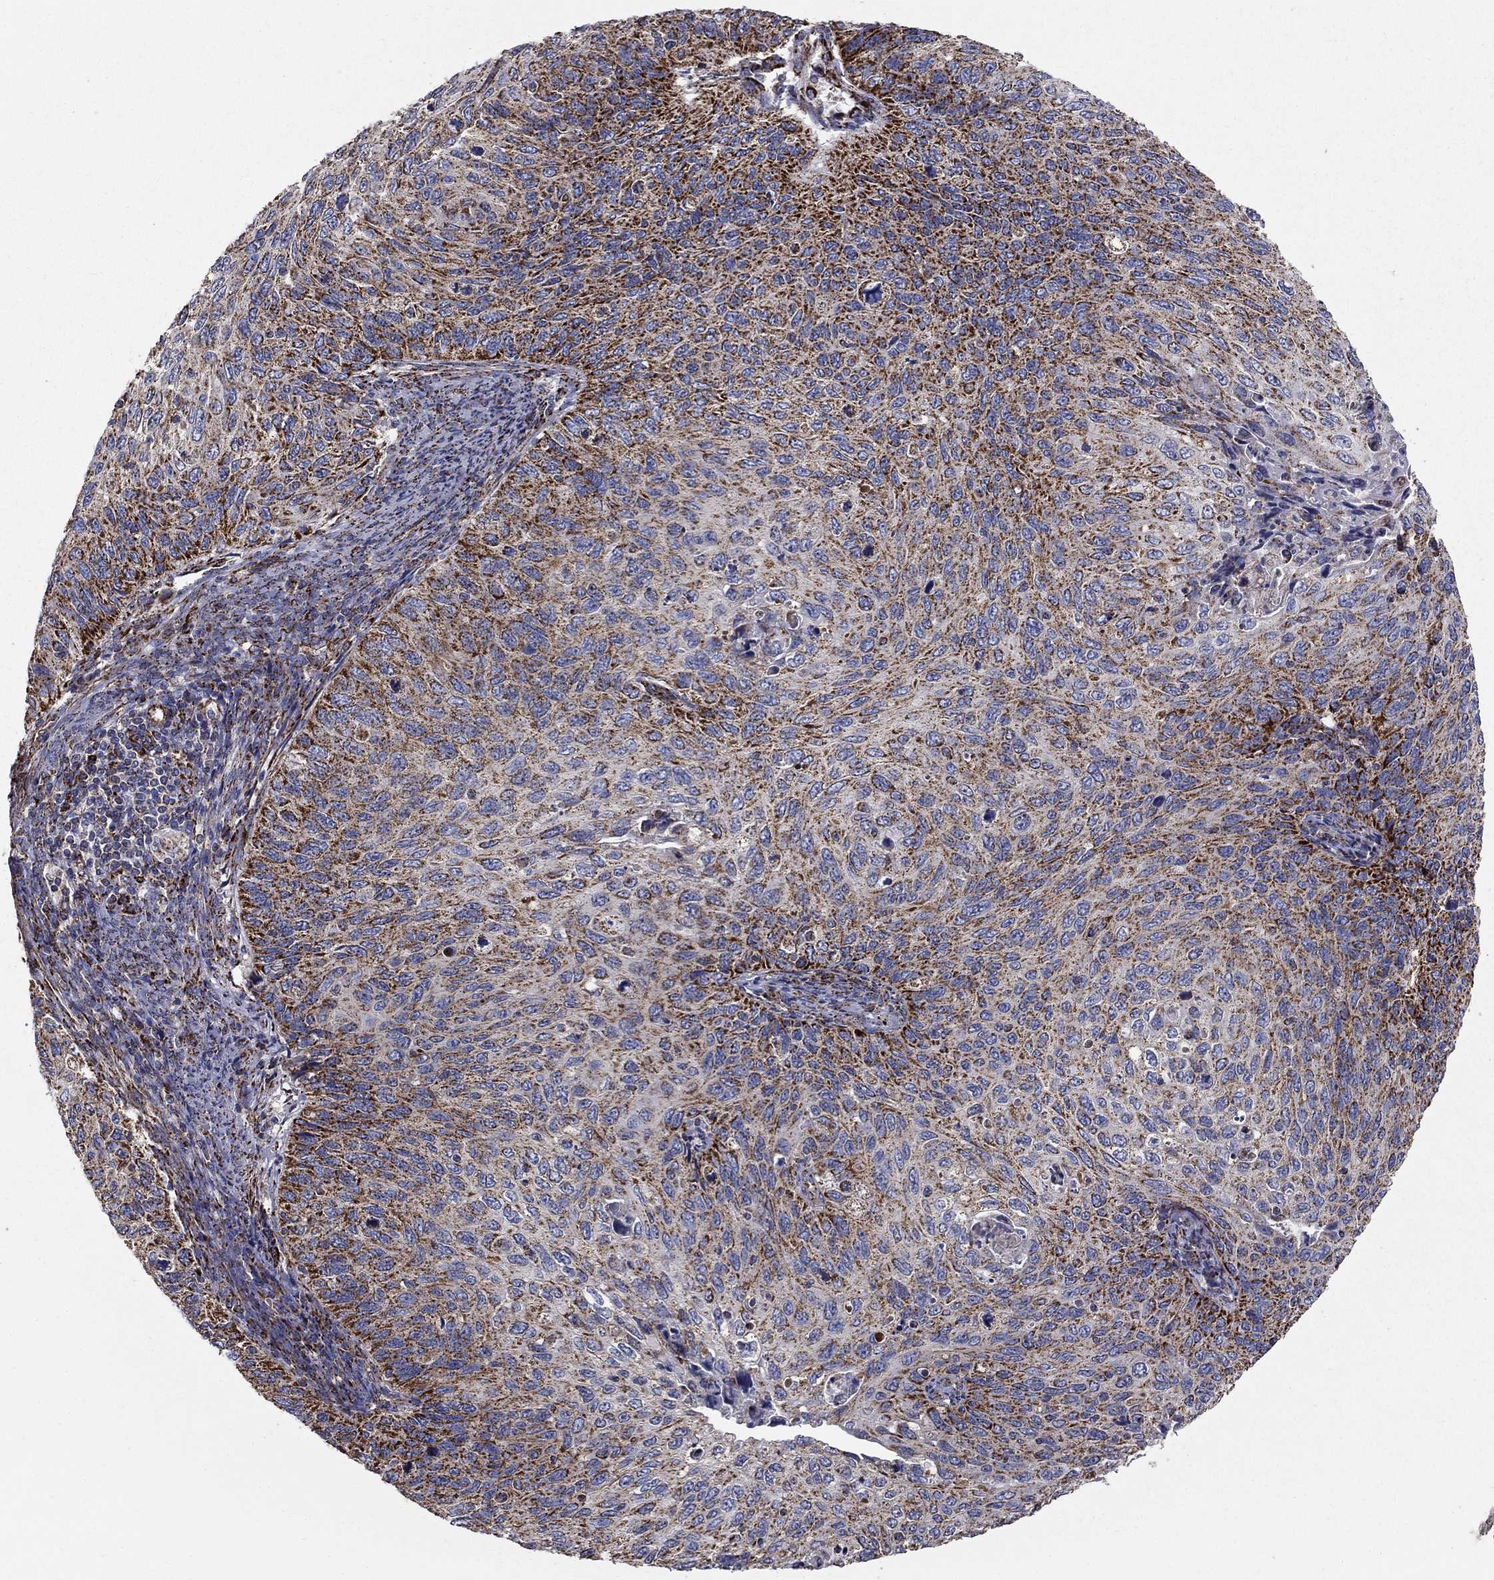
{"staining": {"intensity": "strong", "quantity": "25%-75%", "location": "cytoplasmic/membranous"}, "tissue": "cervical cancer", "cell_type": "Tumor cells", "image_type": "cancer", "snomed": [{"axis": "morphology", "description": "Squamous cell carcinoma, NOS"}, {"axis": "topography", "description": "Cervix"}], "caption": "About 25%-75% of tumor cells in cervical cancer demonstrate strong cytoplasmic/membranous protein expression as visualized by brown immunohistochemical staining.", "gene": "GCSH", "patient": {"sex": "female", "age": 70}}